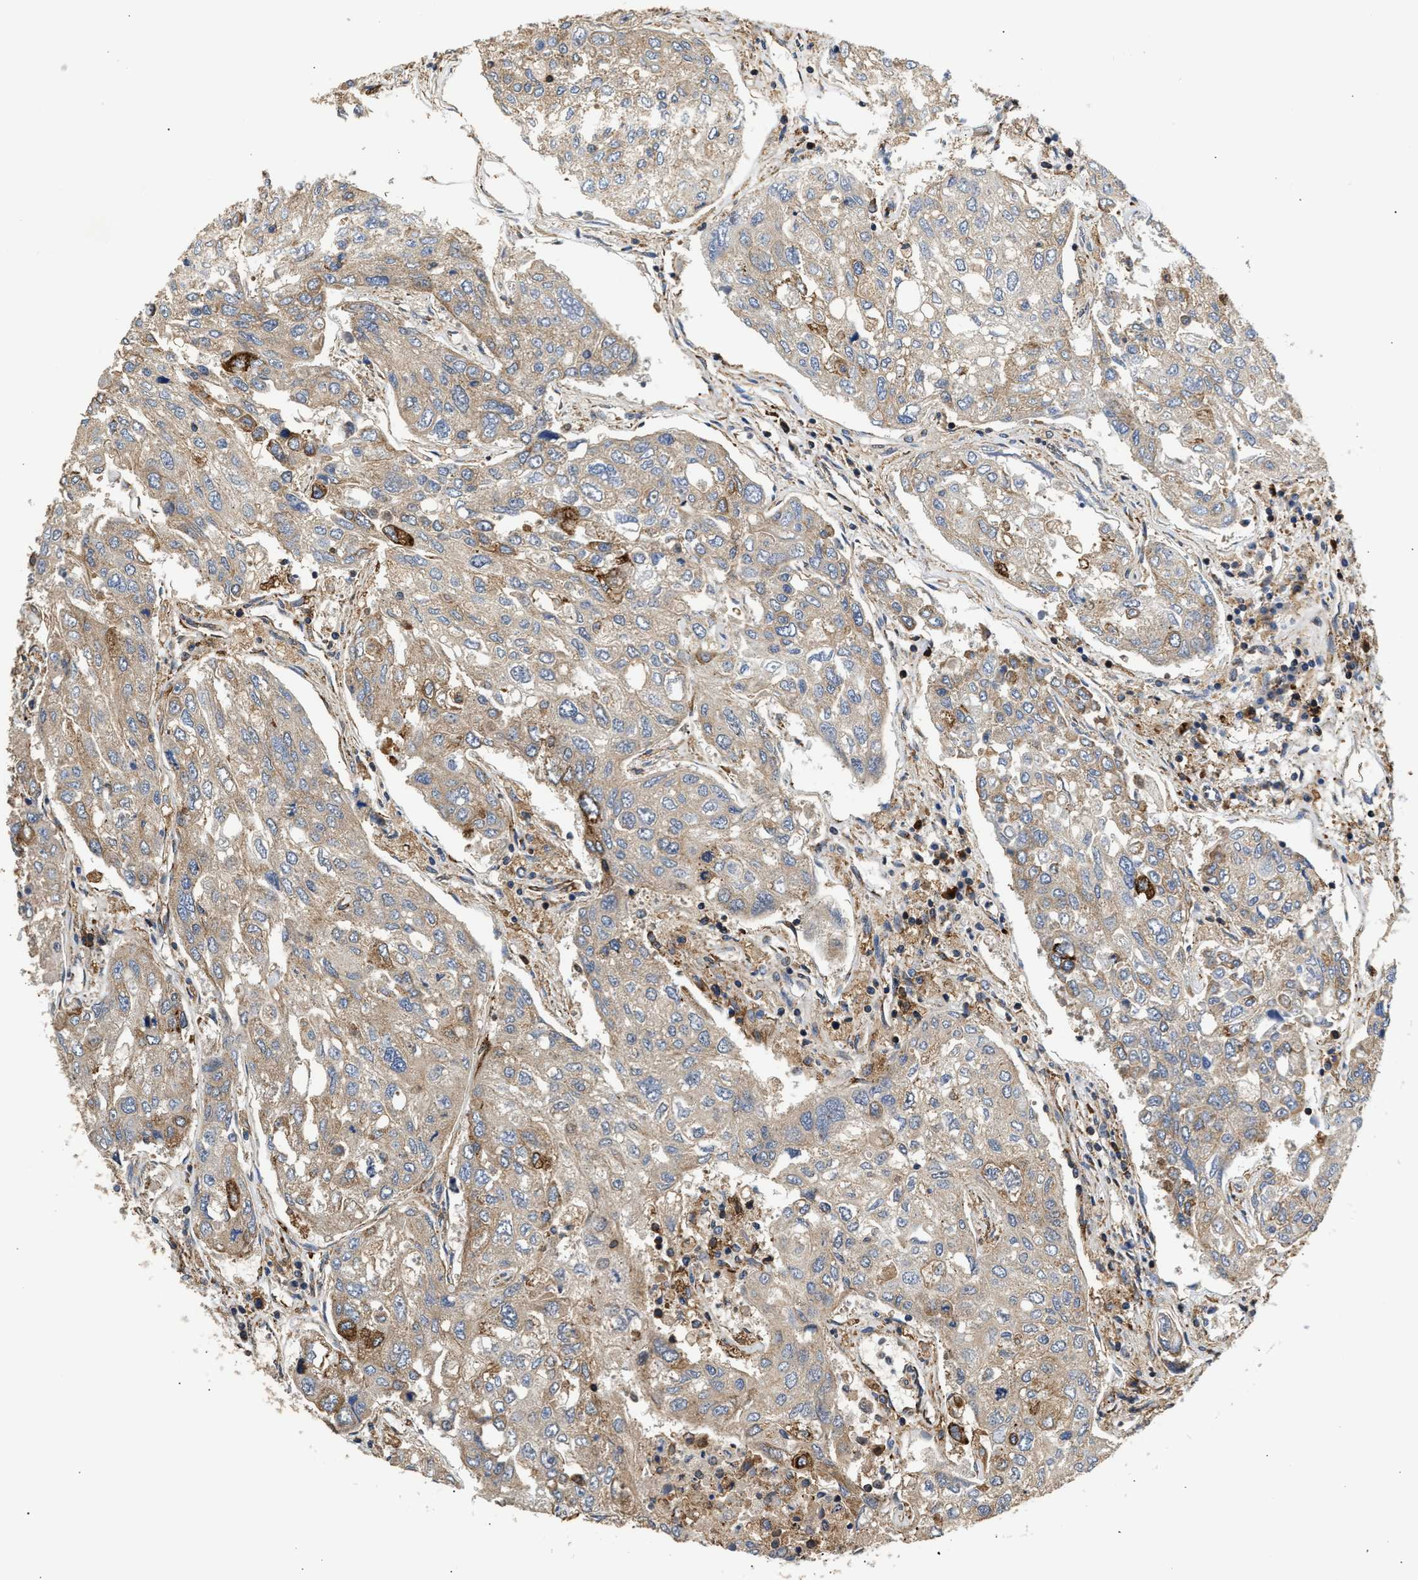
{"staining": {"intensity": "weak", "quantity": ">75%", "location": "cytoplasmic/membranous"}, "tissue": "urothelial cancer", "cell_type": "Tumor cells", "image_type": "cancer", "snomed": [{"axis": "morphology", "description": "Urothelial carcinoma, High grade"}, {"axis": "topography", "description": "Lymph node"}, {"axis": "topography", "description": "Urinary bladder"}], "caption": "High-grade urothelial carcinoma stained with a protein marker demonstrates weak staining in tumor cells.", "gene": "AMZ1", "patient": {"sex": "male", "age": 51}}